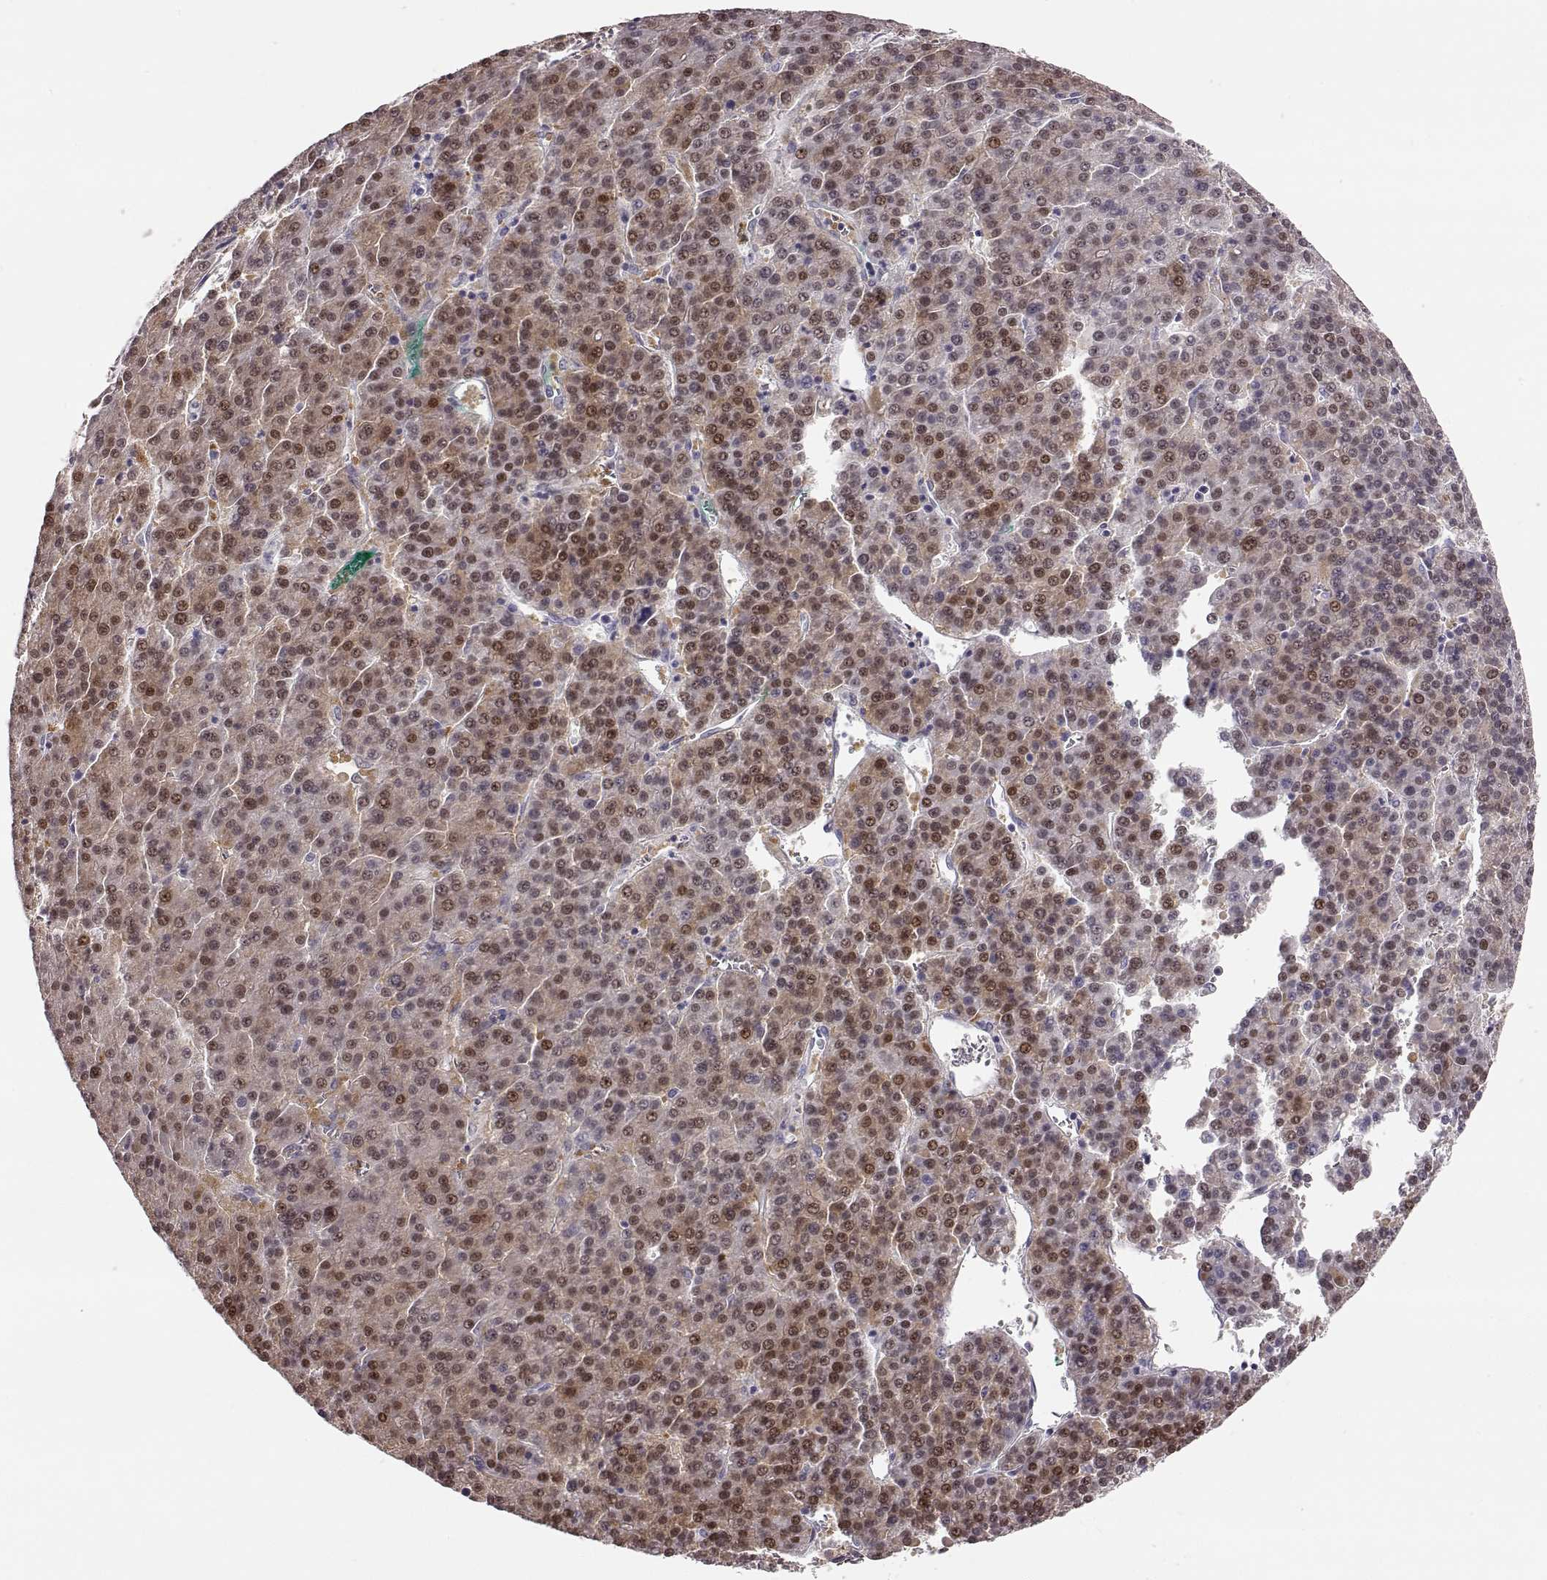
{"staining": {"intensity": "moderate", "quantity": "25%-75%", "location": "cytoplasmic/membranous,nuclear"}, "tissue": "liver cancer", "cell_type": "Tumor cells", "image_type": "cancer", "snomed": [{"axis": "morphology", "description": "Carcinoma, Hepatocellular, NOS"}, {"axis": "topography", "description": "Liver"}], "caption": "Approximately 25%-75% of tumor cells in human liver cancer (hepatocellular carcinoma) exhibit moderate cytoplasmic/membranous and nuclear protein staining as visualized by brown immunohistochemical staining.", "gene": "ZNF433", "patient": {"sex": "female", "age": 58}}